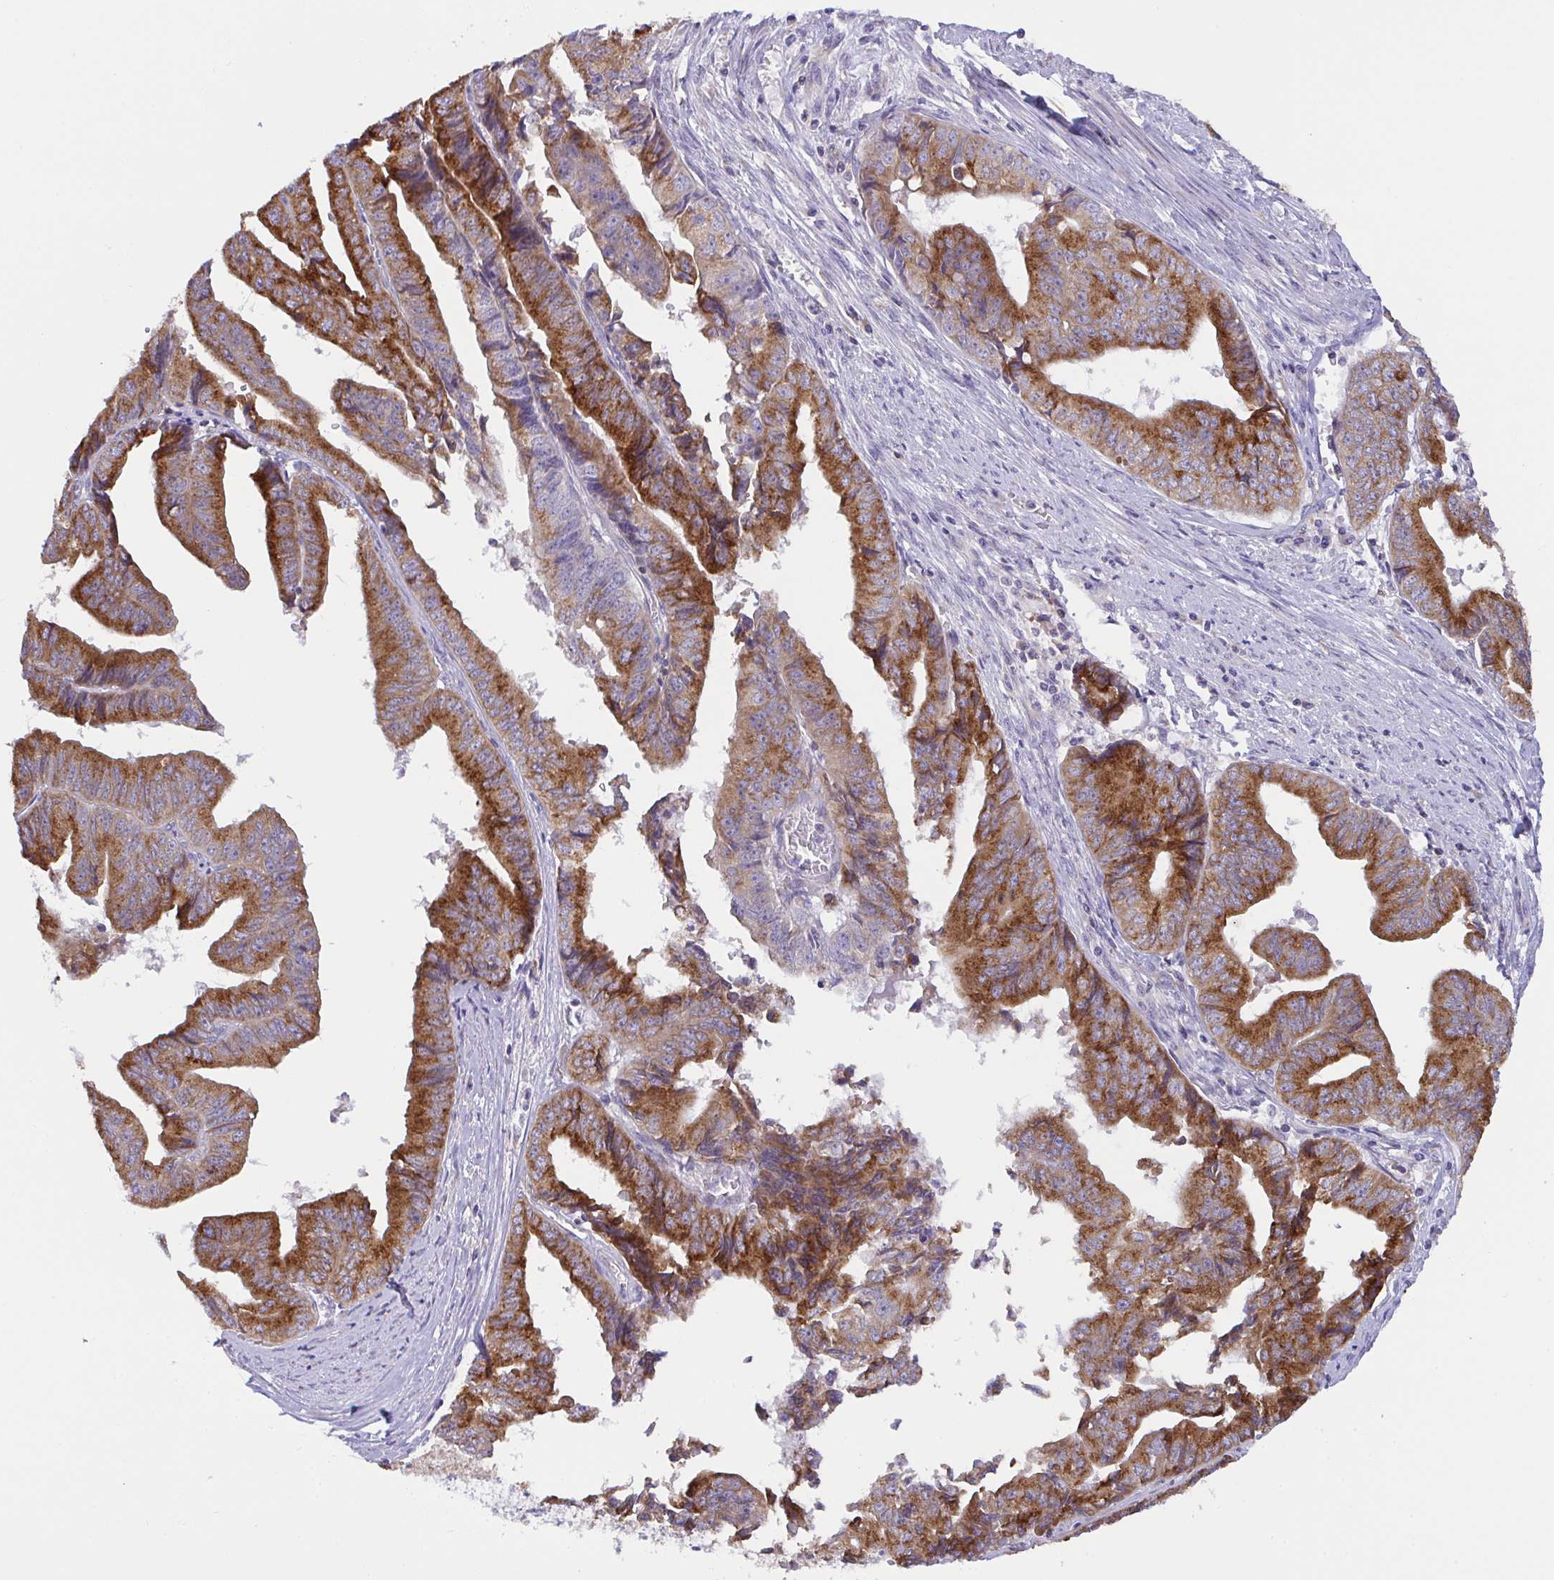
{"staining": {"intensity": "strong", "quantity": ">75%", "location": "cytoplasmic/membranous"}, "tissue": "endometrial cancer", "cell_type": "Tumor cells", "image_type": "cancer", "snomed": [{"axis": "morphology", "description": "Adenocarcinoma, NOS"}, {"axis": "topography", "description": "Endometrium"}], "caption": "A brown stain highlights strong cytoplasmic/membranous positivity of a protein in adenocarcinoma (endometrial) tumor cells. (DAB = brown stain, brightfield microscopy at high magnification).", "gene": "MIA3", "patient": {"sex": "female", "age": 65}}